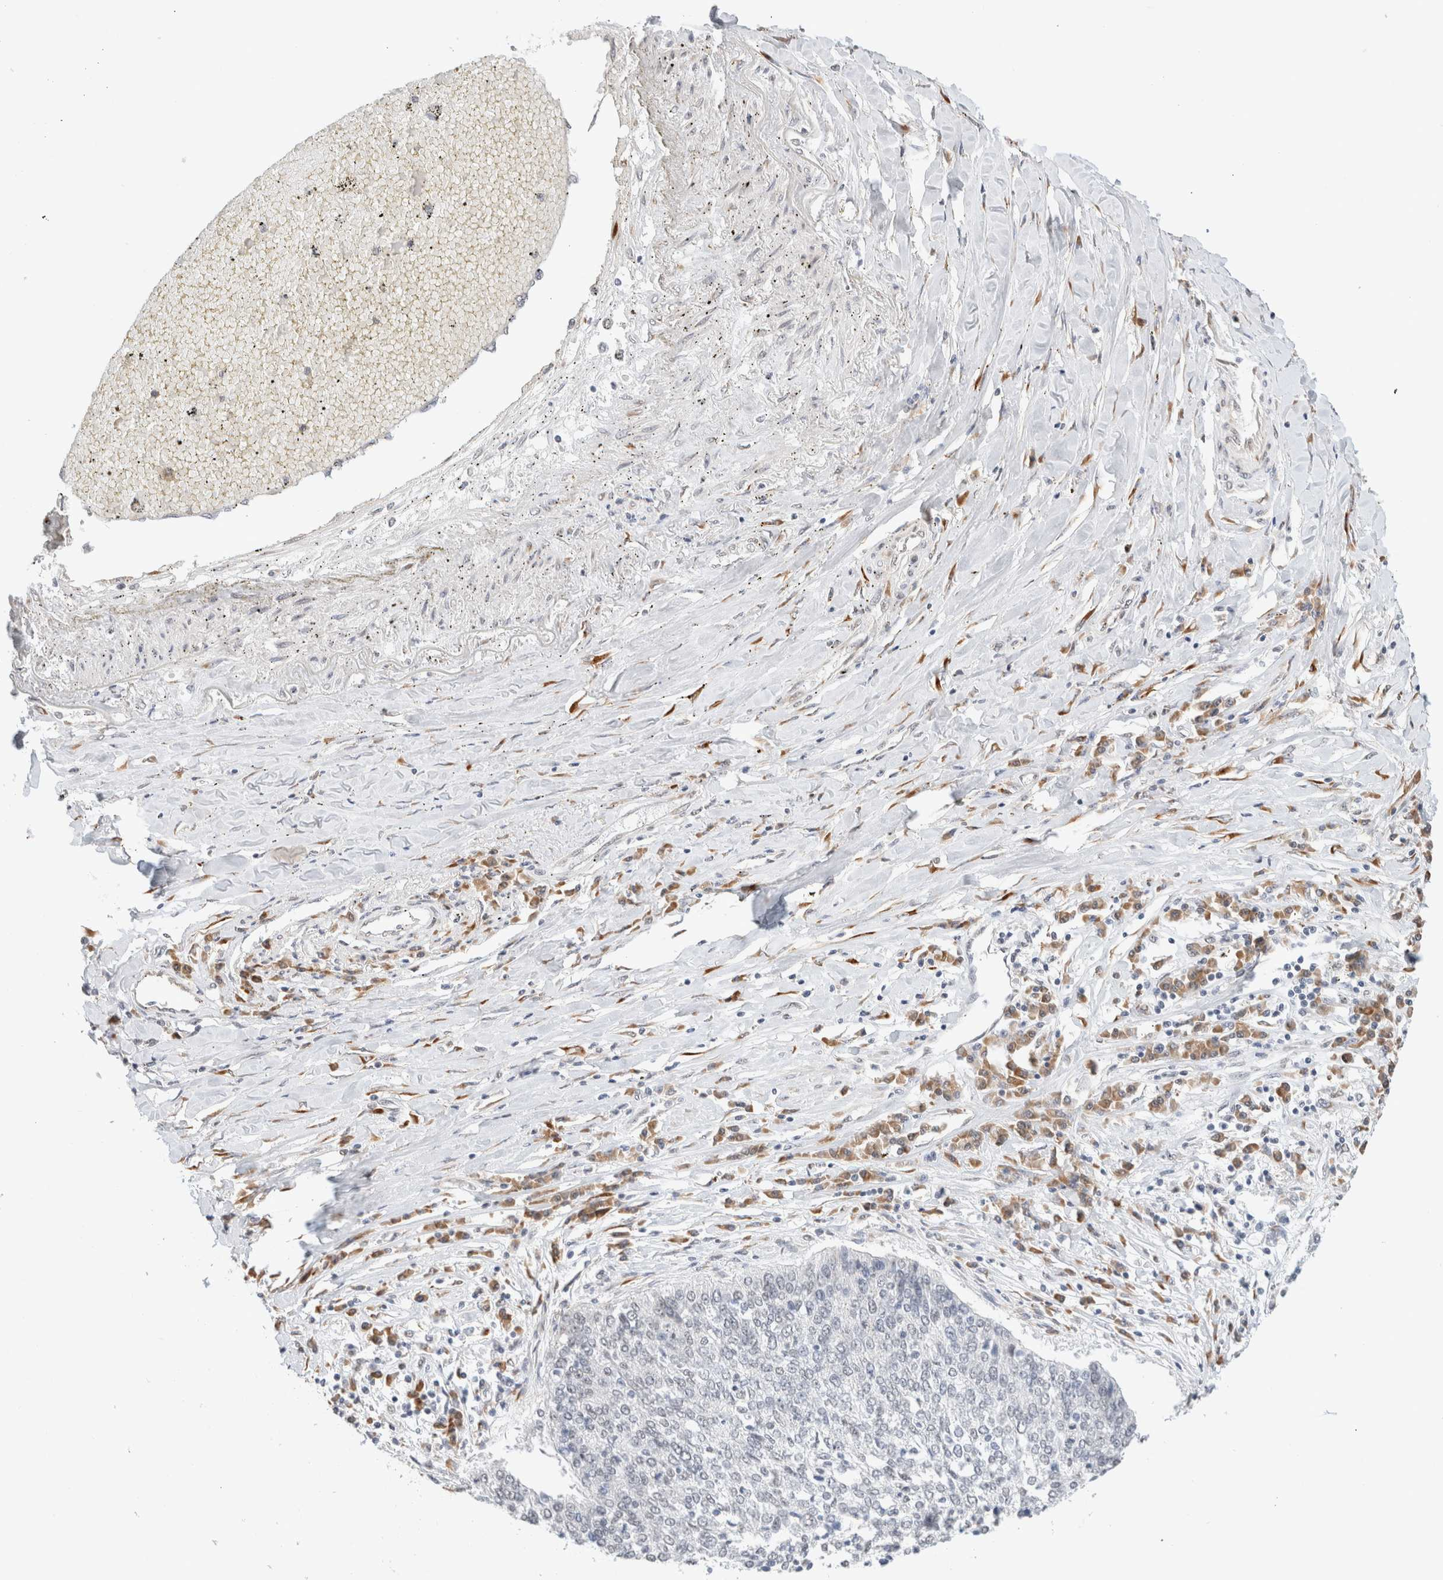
{"staining": {"intensity": "negative", "quantity": "none", "location": "none"}, "tissue": "lung cancer", "cell_type": "Tumor cells", "image_type": "cancer", "snomed": [{"axis": "morphology", "description": "Normal tissue, NOS"}, {"axis": "morphology", "description": "Squamous cell carcinoma, NOS"}, {"axis": "topography", "description": "Cartilage tissue"}, {"axis": "topography", "description": "Bronchus"}, {"axis": "topography", "description": "Lung"}, {"axis": "topography", "description": "Peripheral nerve tissue"}], "caption": "The IHC image has no significant expression in tumor cells of squamous cell carcinoma (lung) tissue.", "gene": "HDLBP", "patient": {"sex": "female", "age": 49}}